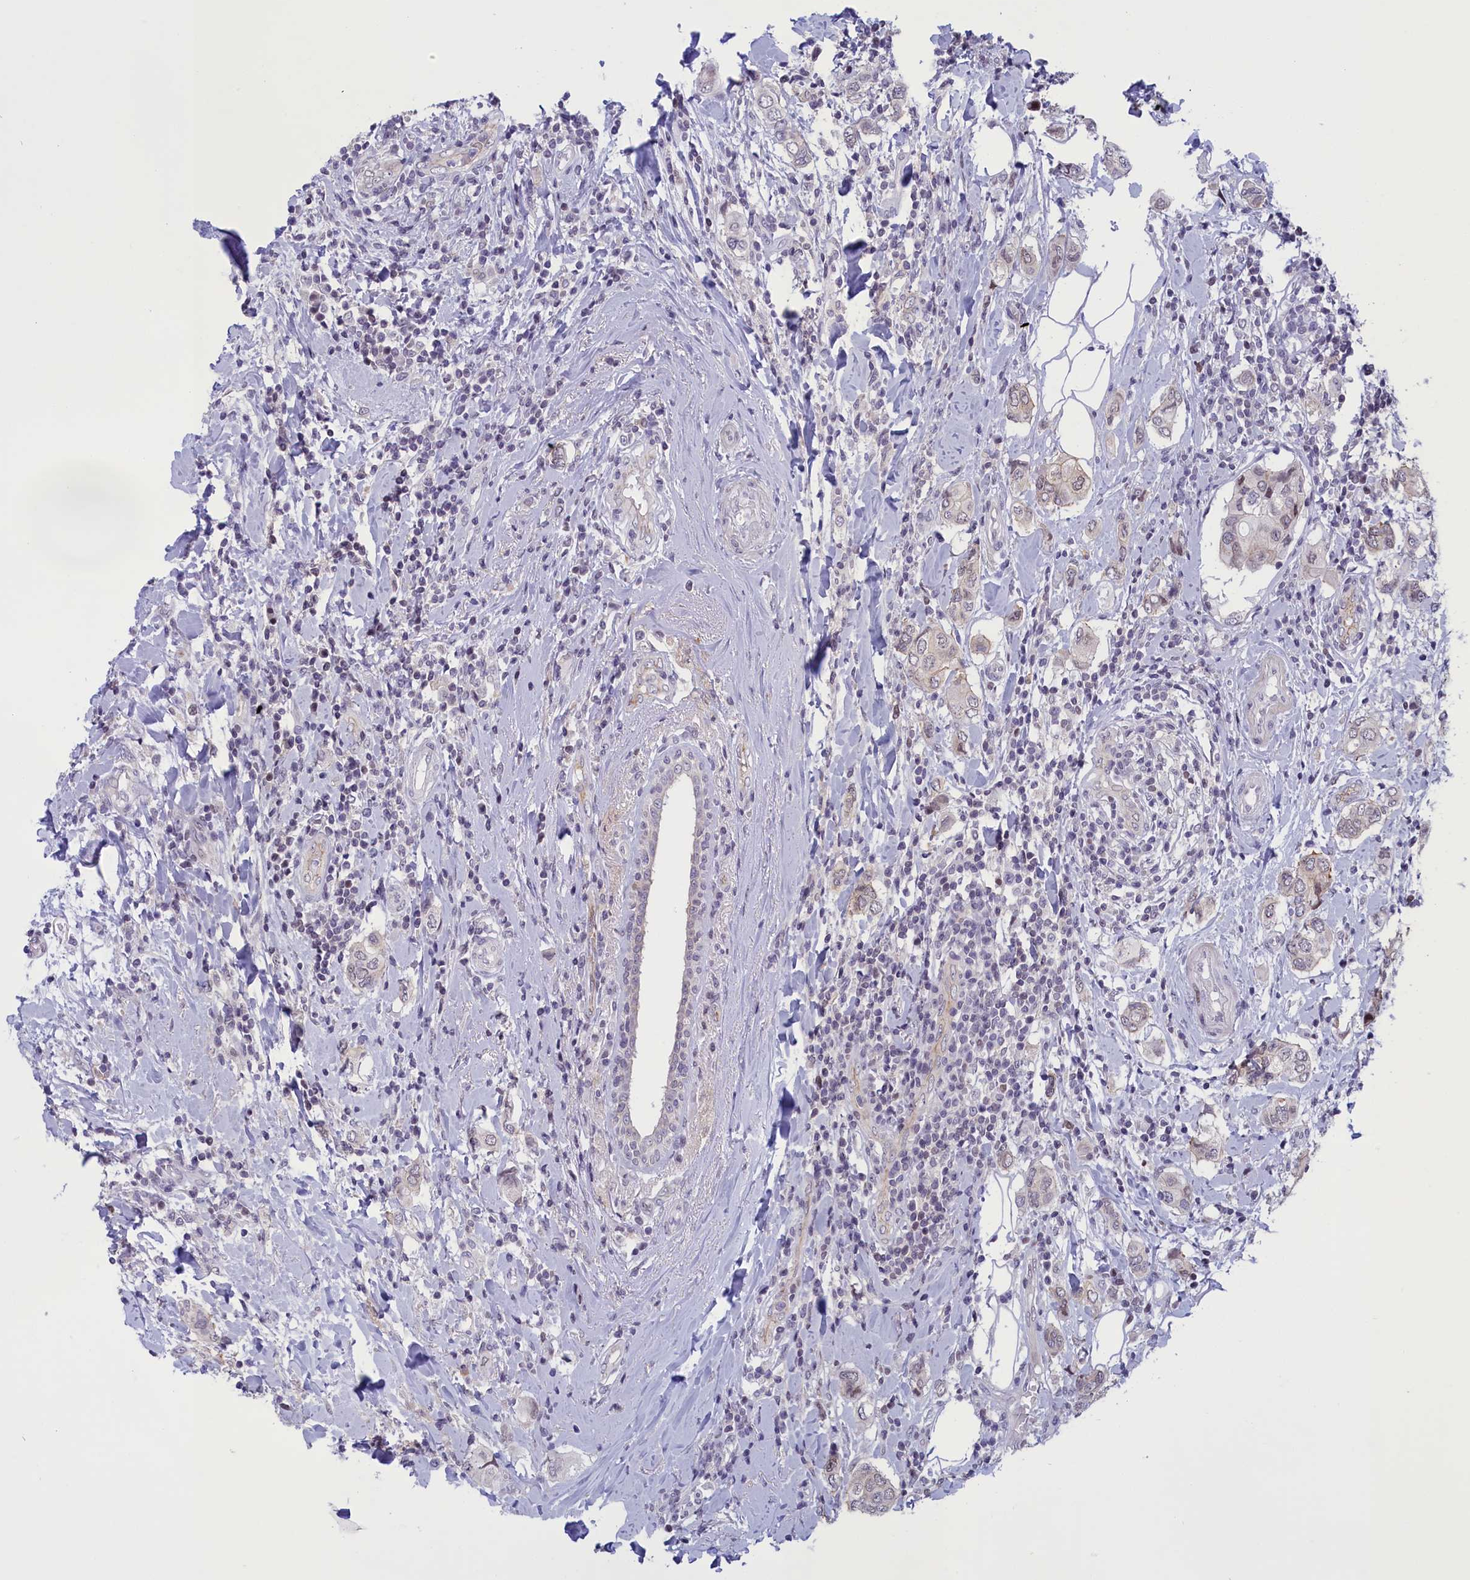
{"staining": {"intensity": "weak", "quantity": "<25%", "location": "nuclear"}, "tissue": "breast cancer", "cell_type": "Tumor cells", "image_type": "cancer", "snomed": [{"axis": "morphology", "description": "Lobular carcinoma"}, {"axis": "topography", "description": "Breast"}], "caption": "This is a image of IHC staining of breast cancer (lobular carcinoma), which shows no expression in tumor cells.", "gene": "CORO2A", "patient": {"sex": "female", "age": 51}}